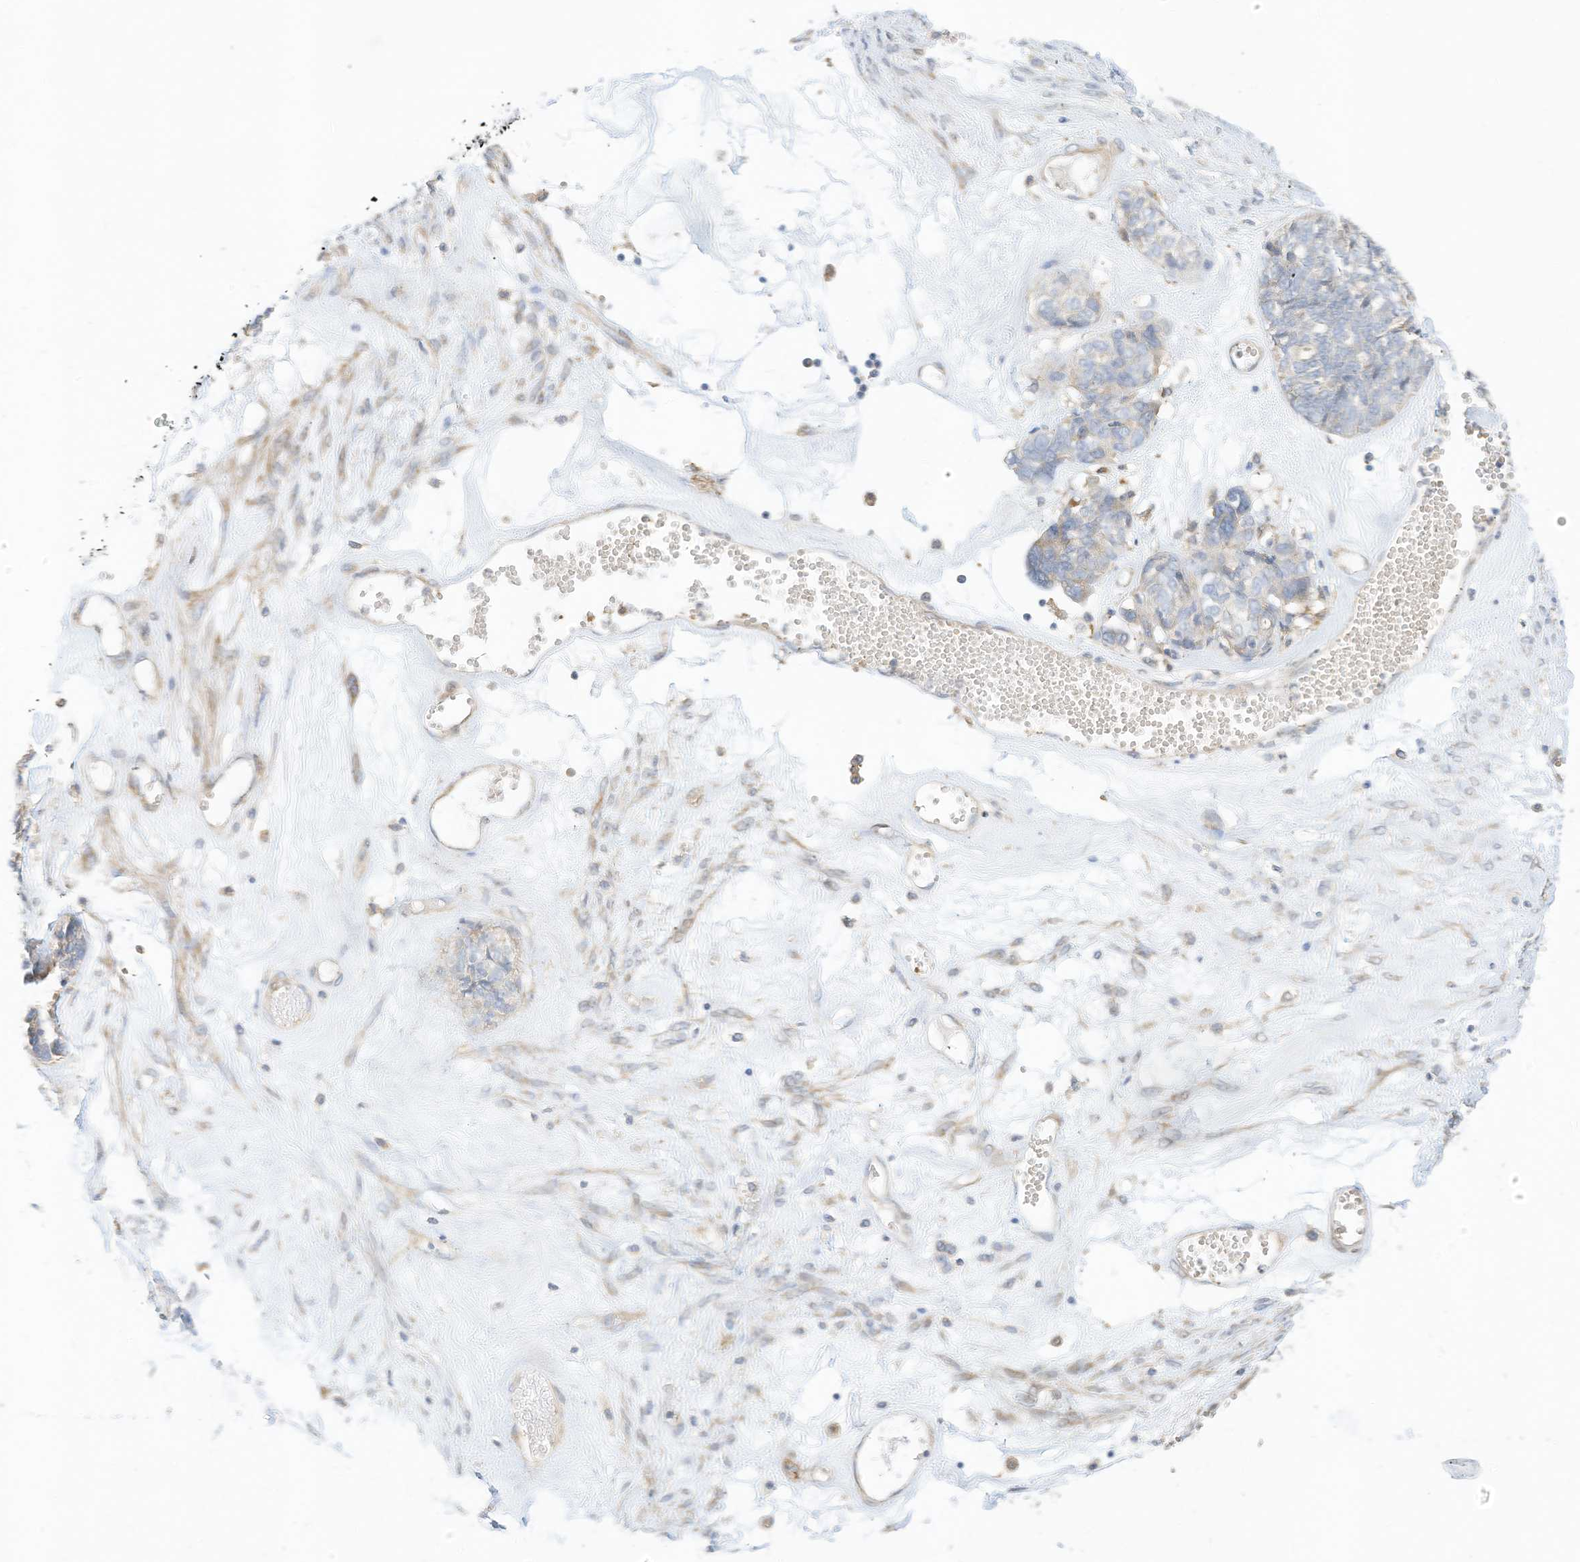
{"staining": {"intensity": "weak", "quantity": "<25%", "location": "cytoplasmic/membranous"}, "tissue": "ovarian cancer", "cell_type": "Tumor cells", "image_type": "cancer", "snomed": [{"axis": "morphology", "description": "Cystadenocarcinoma, serous, NOS"}, {"axis": "topography", "description": "Ovary"}], "caption": "DAB immunohistochemical staining of serous cystadenocarcinoma (ovarian) displays no significant expression in tumor cells. (Stains: DAB immunohistochemistry (IHC) with hematoxylin counter stain, Microscopy: brightfield microscopy at high magnification).", "gene": "ATP13A1", "patient": {"sex": "female", "age": 79}}